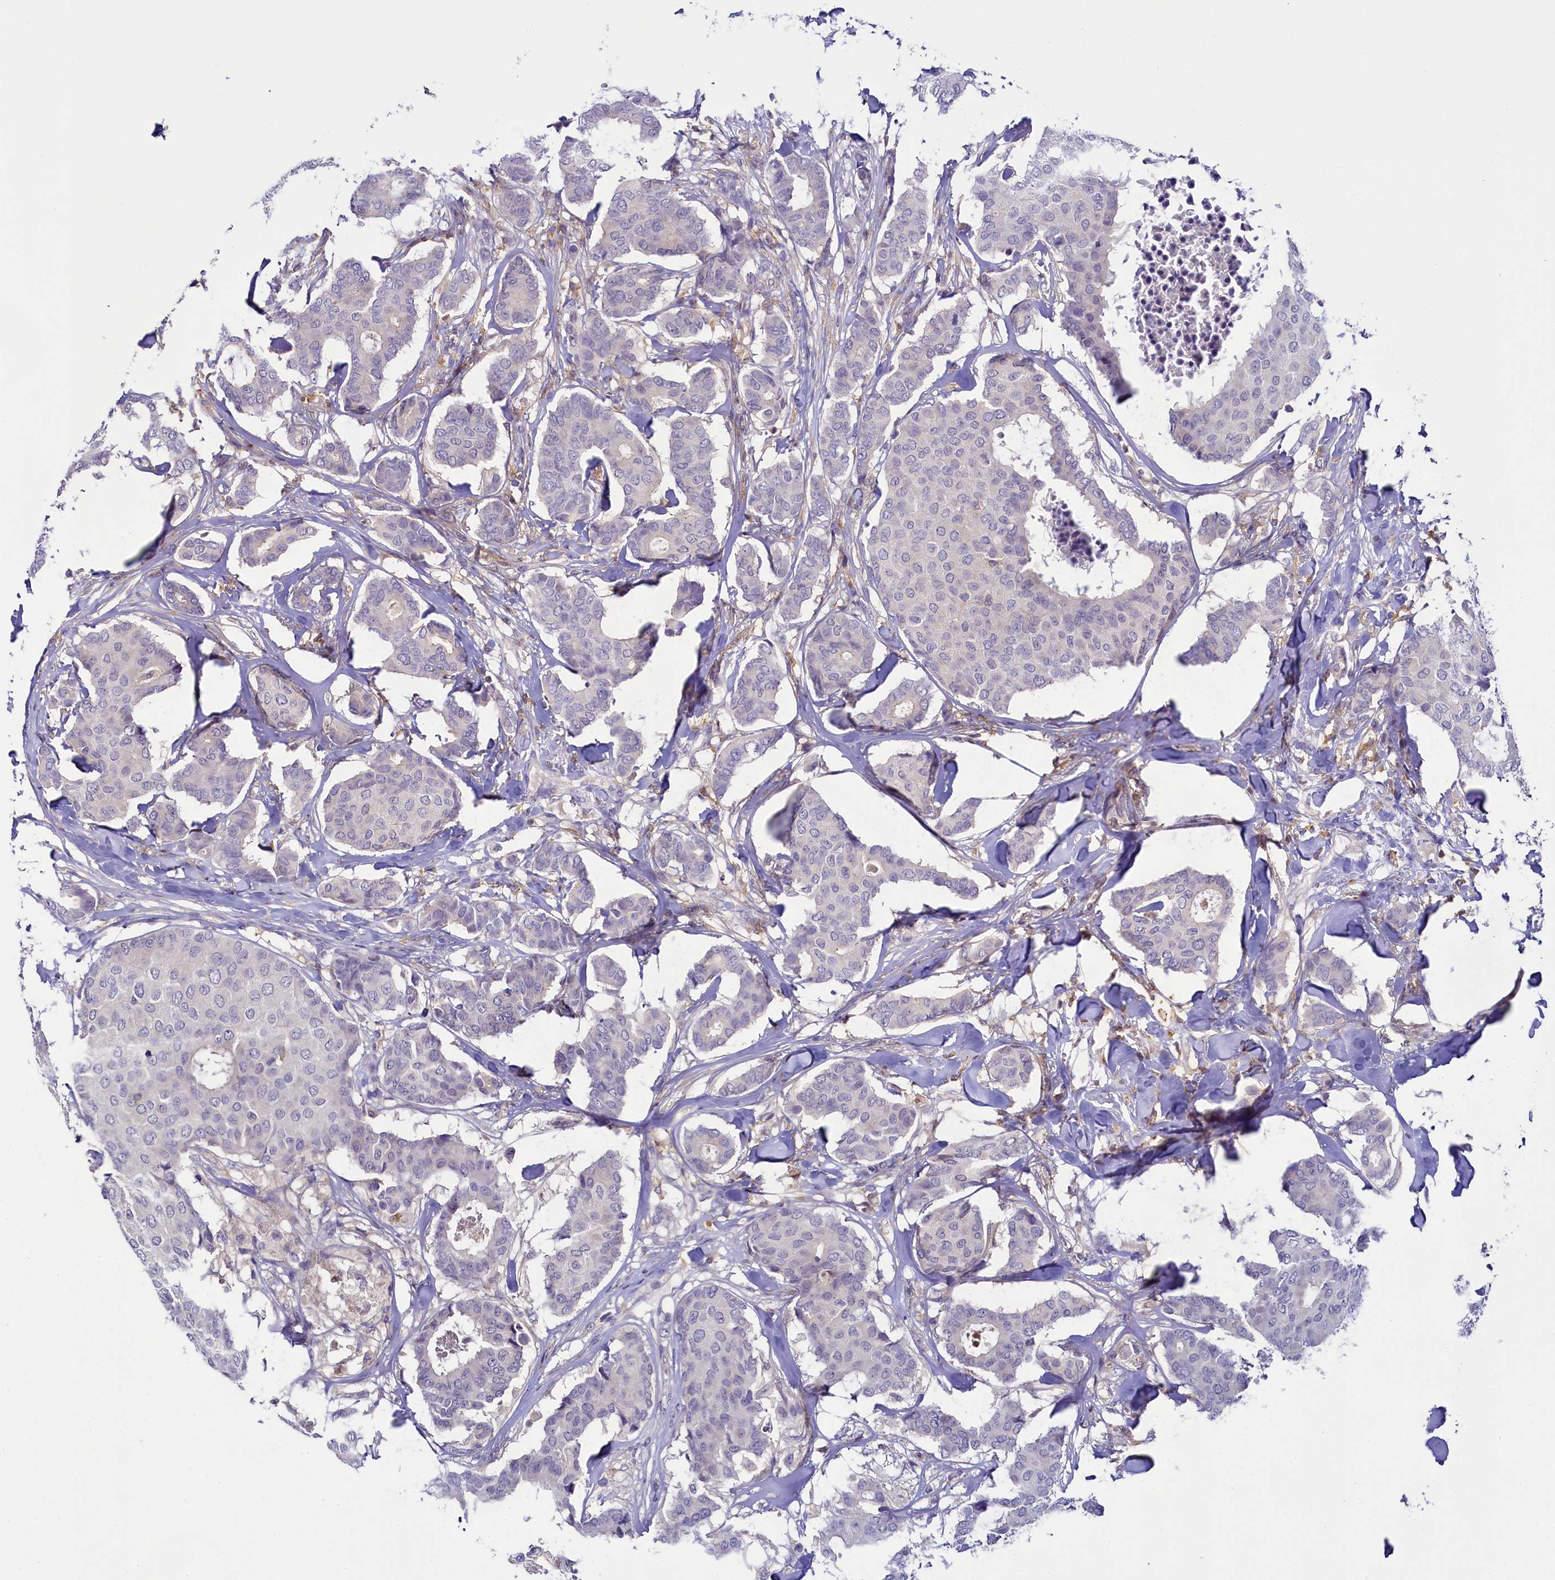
{"staining": {"intensity": "negative", "quantity": "none", "location": "none"}, "tissue": "breast cancer", "cell_type": "Tumor cells", "image_type": "cancer", "snomed": [{"axis": "morphology", "description": "Duct carcinoma"}, {"axis": "topography", "description": "Breast"}], "caption": "Protein analysis of breast cancer shows no significant staining in tumor cells. (Brightfield microscopy of DAB immunohistochemistry at high magnification).", "gene": "FGFR2", "patient": {"sex": "female", "age": 75}}